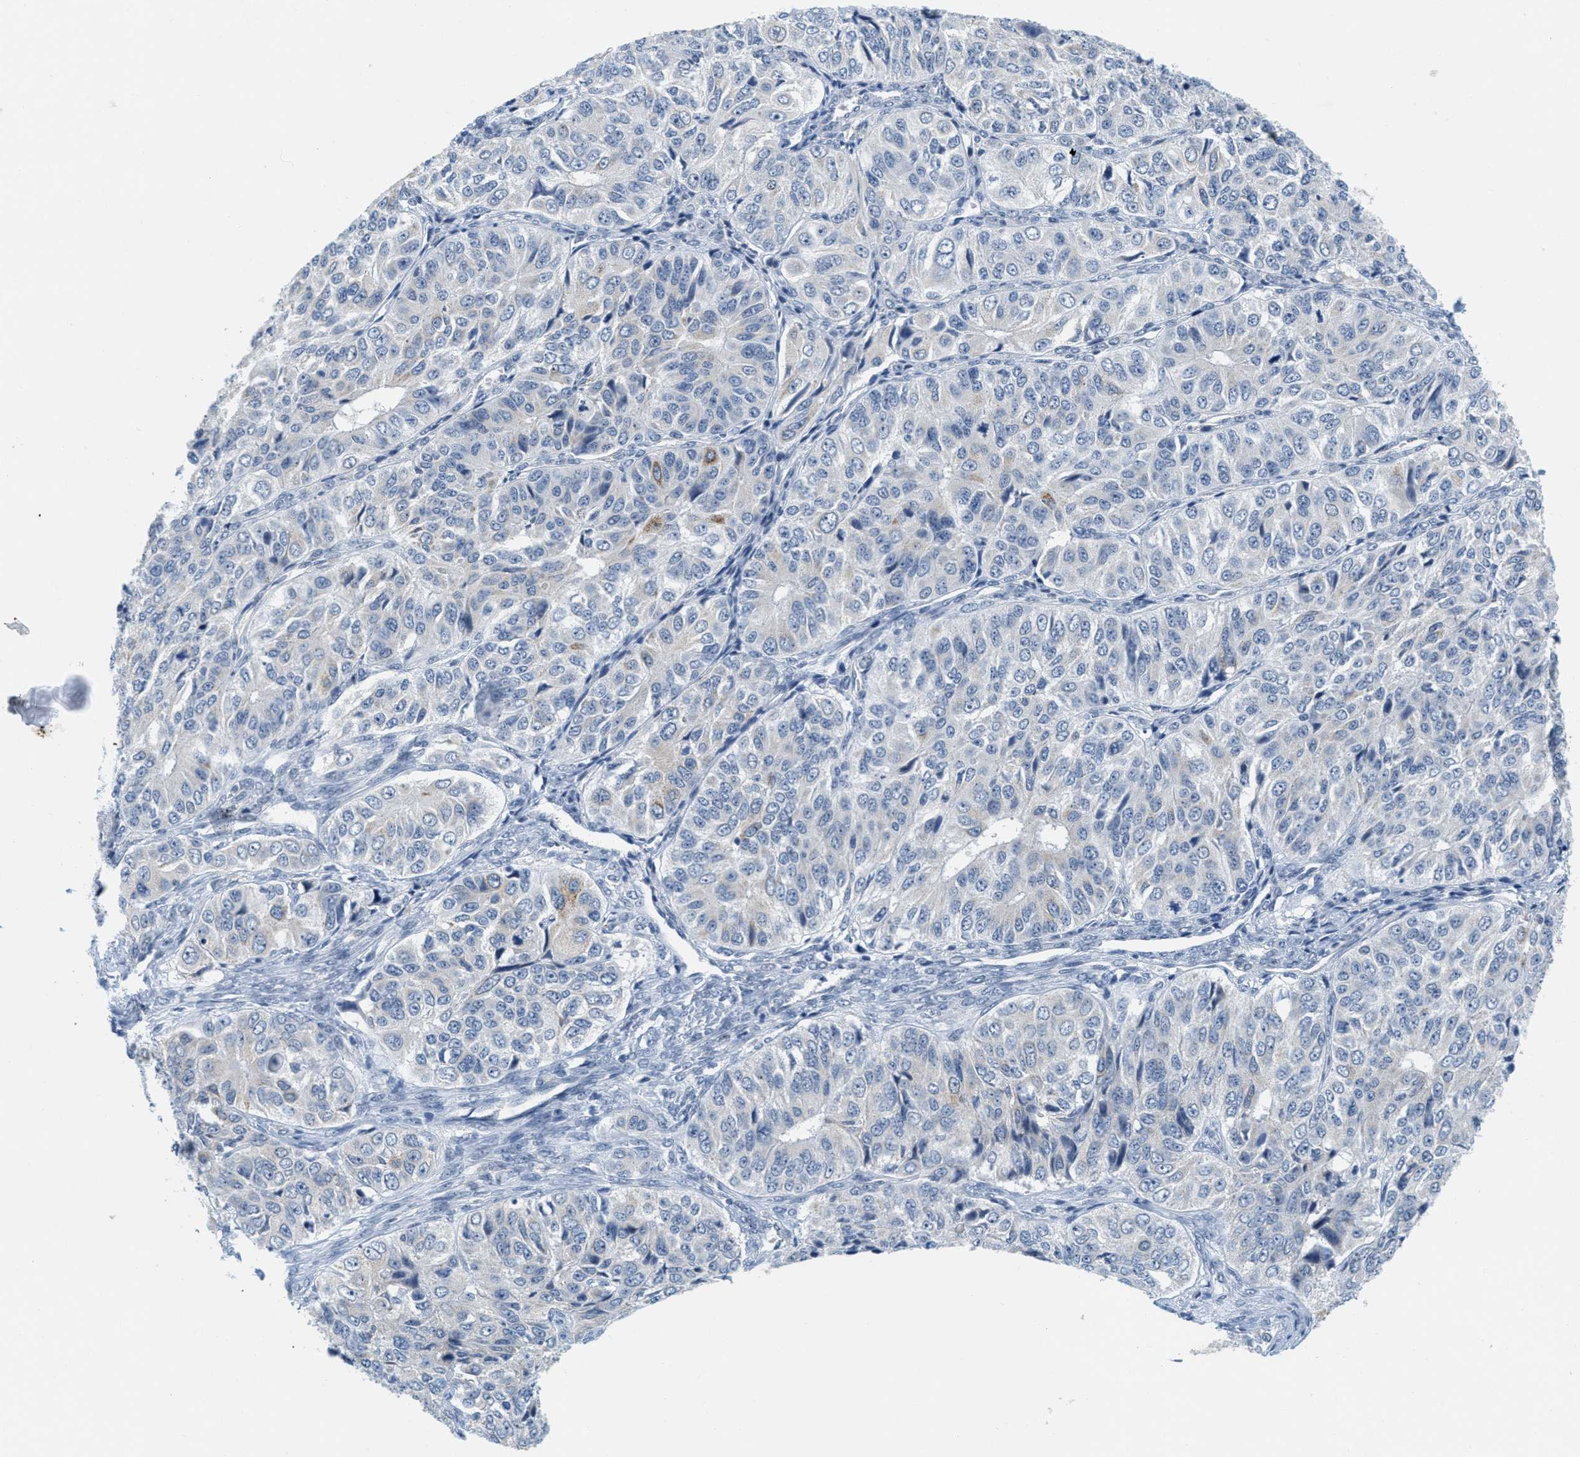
{"staining": {"intensity": "negative", "quantity": "none", "location": "none"}, "tissue": "ovarian cancer", "cell_type": "Tumor cells", "image_type": "cancer", "snomed": [{"axis": "morphology", "description": "Carcinoma, endometroid"}, {"axis": "topography", "description": "Ovary"}], "caption": "Protein analysis of ovarian cancer demonstrates no significant positivity in tumor cells.", "gene": "HS3ST2", "patient": {"sex": "female", "age": 51}}